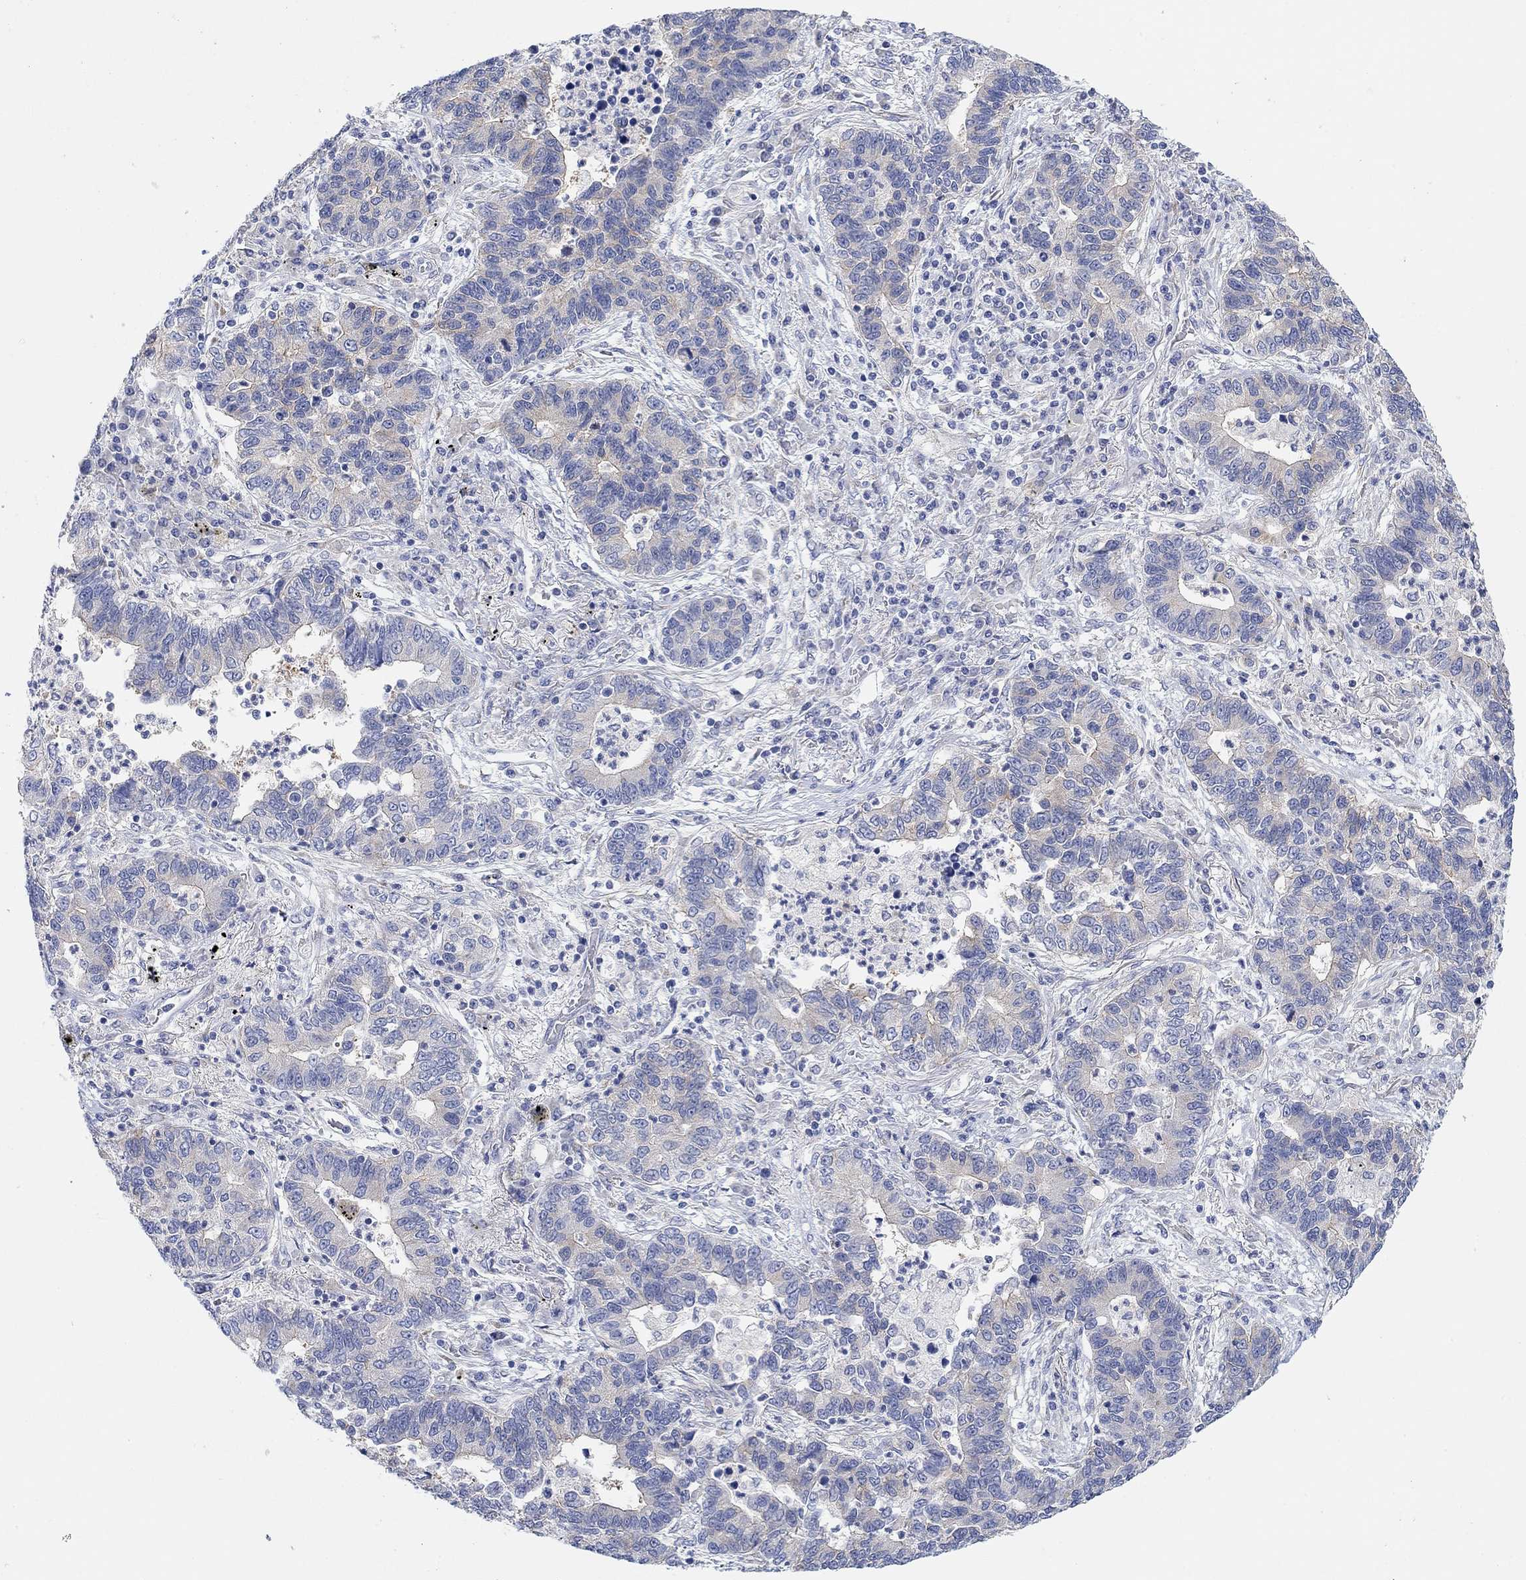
{"staining": {"intensity": "weak", "quantity": "25%-75%", "location": "cytoplasmic/membranous"}, "tissue": "lung cancer", "cell_type": "Tumor cells", "image_type": "cancer", "snomed": [{"axis": "morphology", "description": "Adenocarcinoma, NOS"}, {"axis": "topography", "description": "Lung"}], "caption": "Protein expression analysis of adenocarcinoma (lung) shows weak cytoplasmic/membranous expression in about 25%-75% of tumor cells.", "gene": "RGS1", "patient": {"sex": "female", "age": 57}}